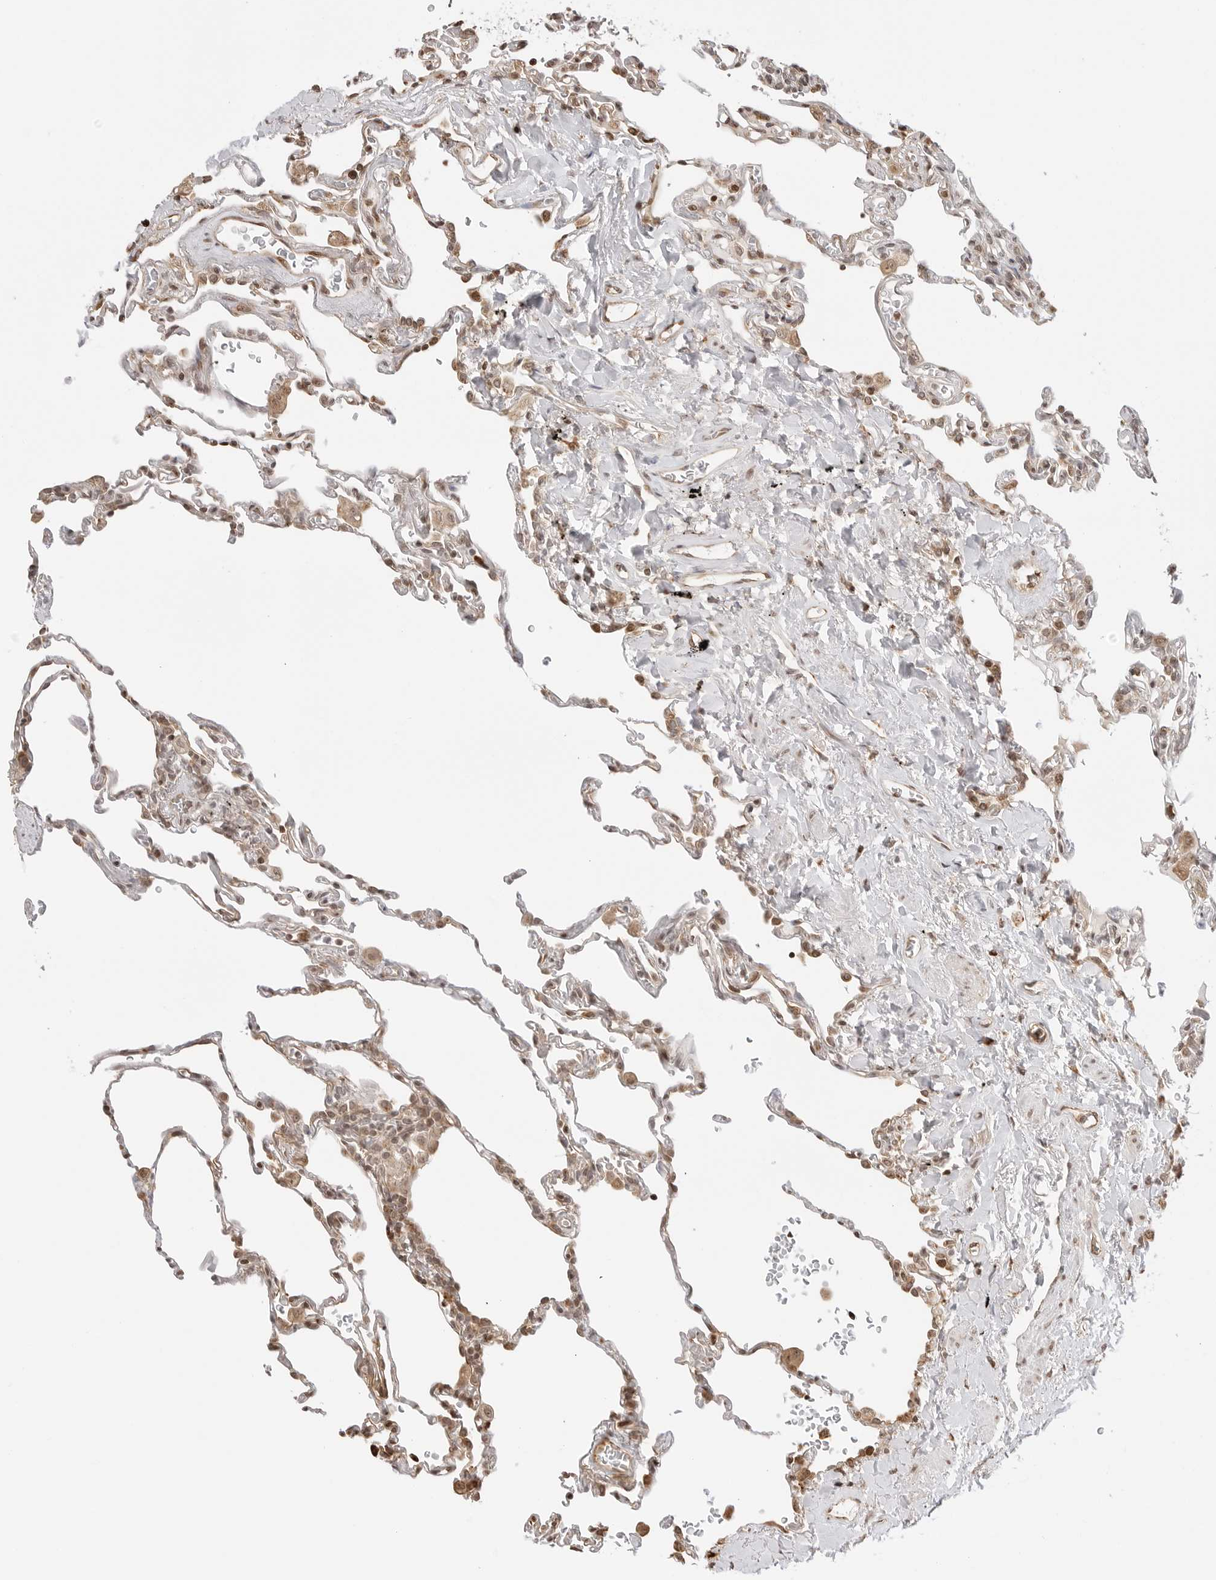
{"staining": {"intensity": "weak", "quantity": "25%-75%", "location": "cytoplasmic/membranous,nuclear"}, "tissue": "lung", "cell_type": "Alveolar cells", "image_type": "normal", "snomed": [{"axis": "morphology", "description": "Normal tissue, NOS"}, {"axis": "topography", "description": "Lung"}], "caption": "Lung stained for a protein (brown) demonstrates weak cytoplasmic/membranous,nuclear positive staining in approximately 25%-75% of alveolar cells.", "gene": "FKBP14", "patient": {"sex": "male", "age": 59}}